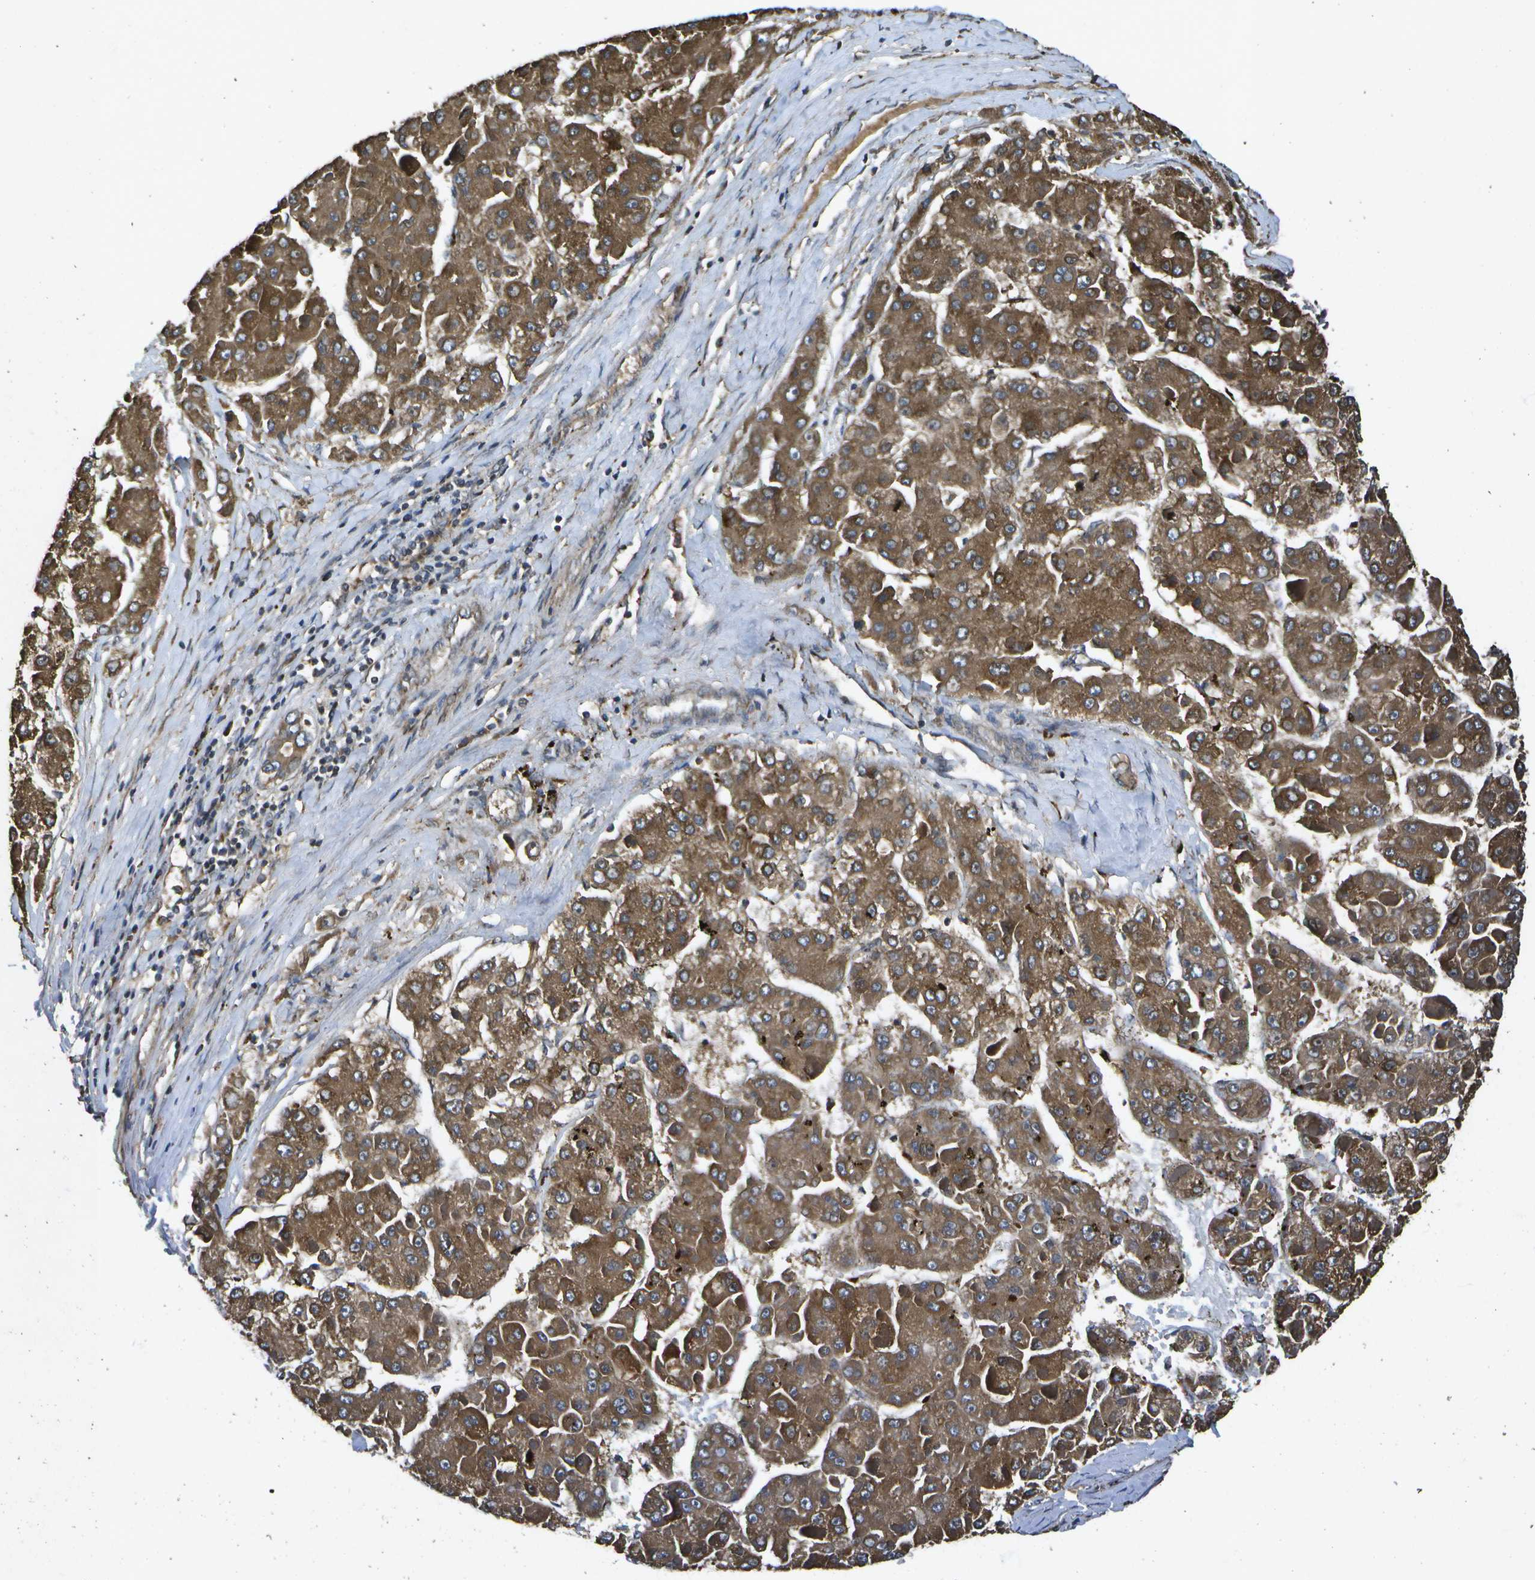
{"staining": {"intensity": "moderate", "quantity": ">75%", "location": "cytoplasmic/membranous"}, "tissue": "liver cancer", "cell_type": "Tumor cells", "image_type": "cancer", "snomed": [{"axis": "morphology", "description": "Carcinoma, Hepatocellular, NOS"}, {"axis": "topography", "description": "Liver"}], "caption": "This is a micrograph of IHC staining of liver cancer (hepatocellular carcinoma), which shows moderate positivity in the cytoplasmic/membranous of tumor cells.", "gene": "HFE", "patient": {"sex": "female", "age": 73}}